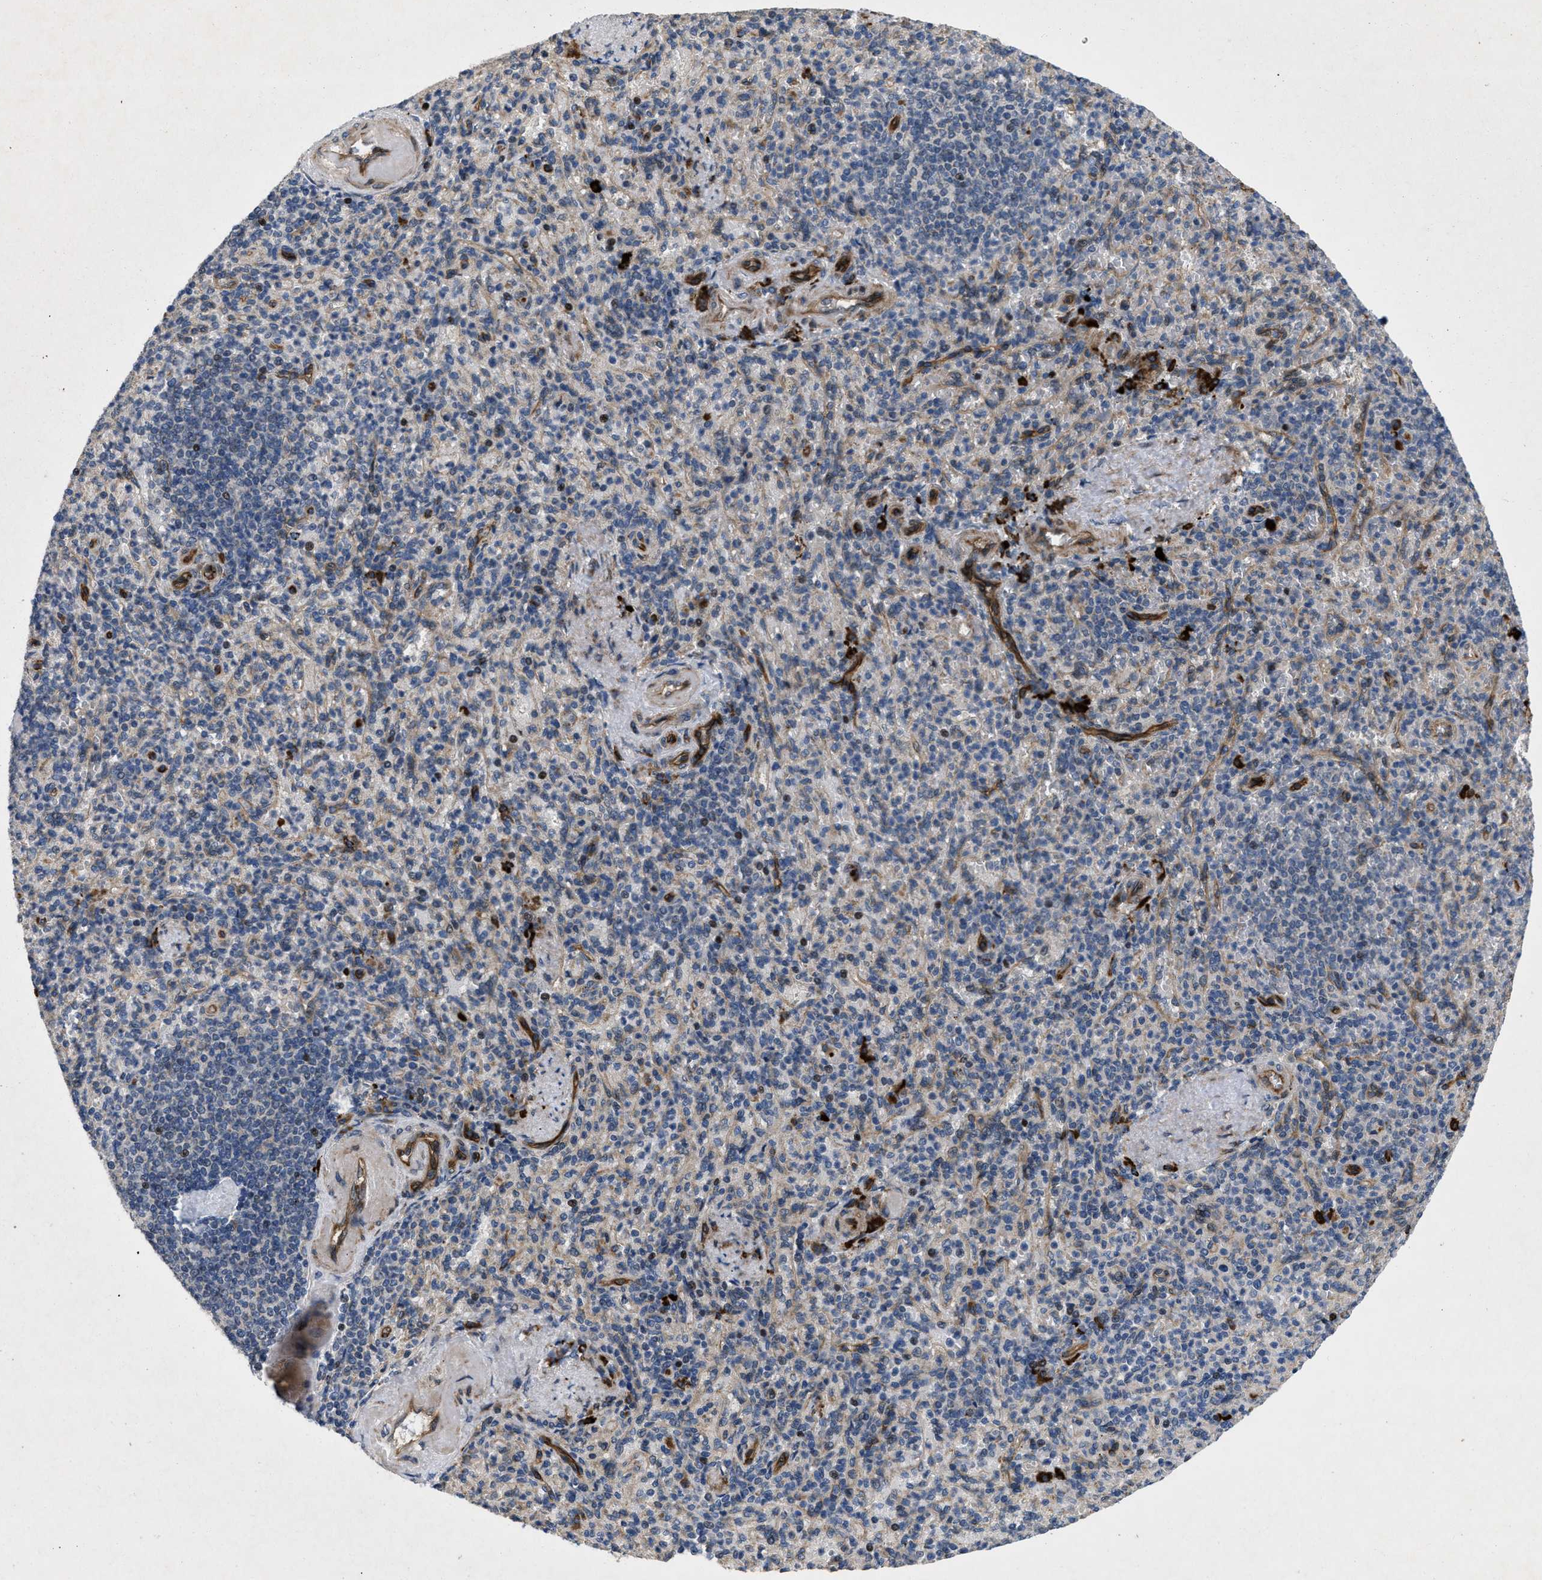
{"staining": {"intensity": "moderate", "quantity": "25%-75%", "location": "cytoplasmic/membranous"}, "tissue": "spleen", "cell_type": "Cells in red pulp", "image_type": "normal", "snomed": [{"axis": "morphology", "description": "Normal tissue, NOS"}, {"axis": "topography", "description": "Spleen"}], "caption": "Protein staining exhibits moderate cytoplasmic/membranous expression in approximately 25%-75% of cells in red pulp in unremarkable spleen.", "gene": "HSPA12B", "patient": {"sex": "female", "age": 74}}